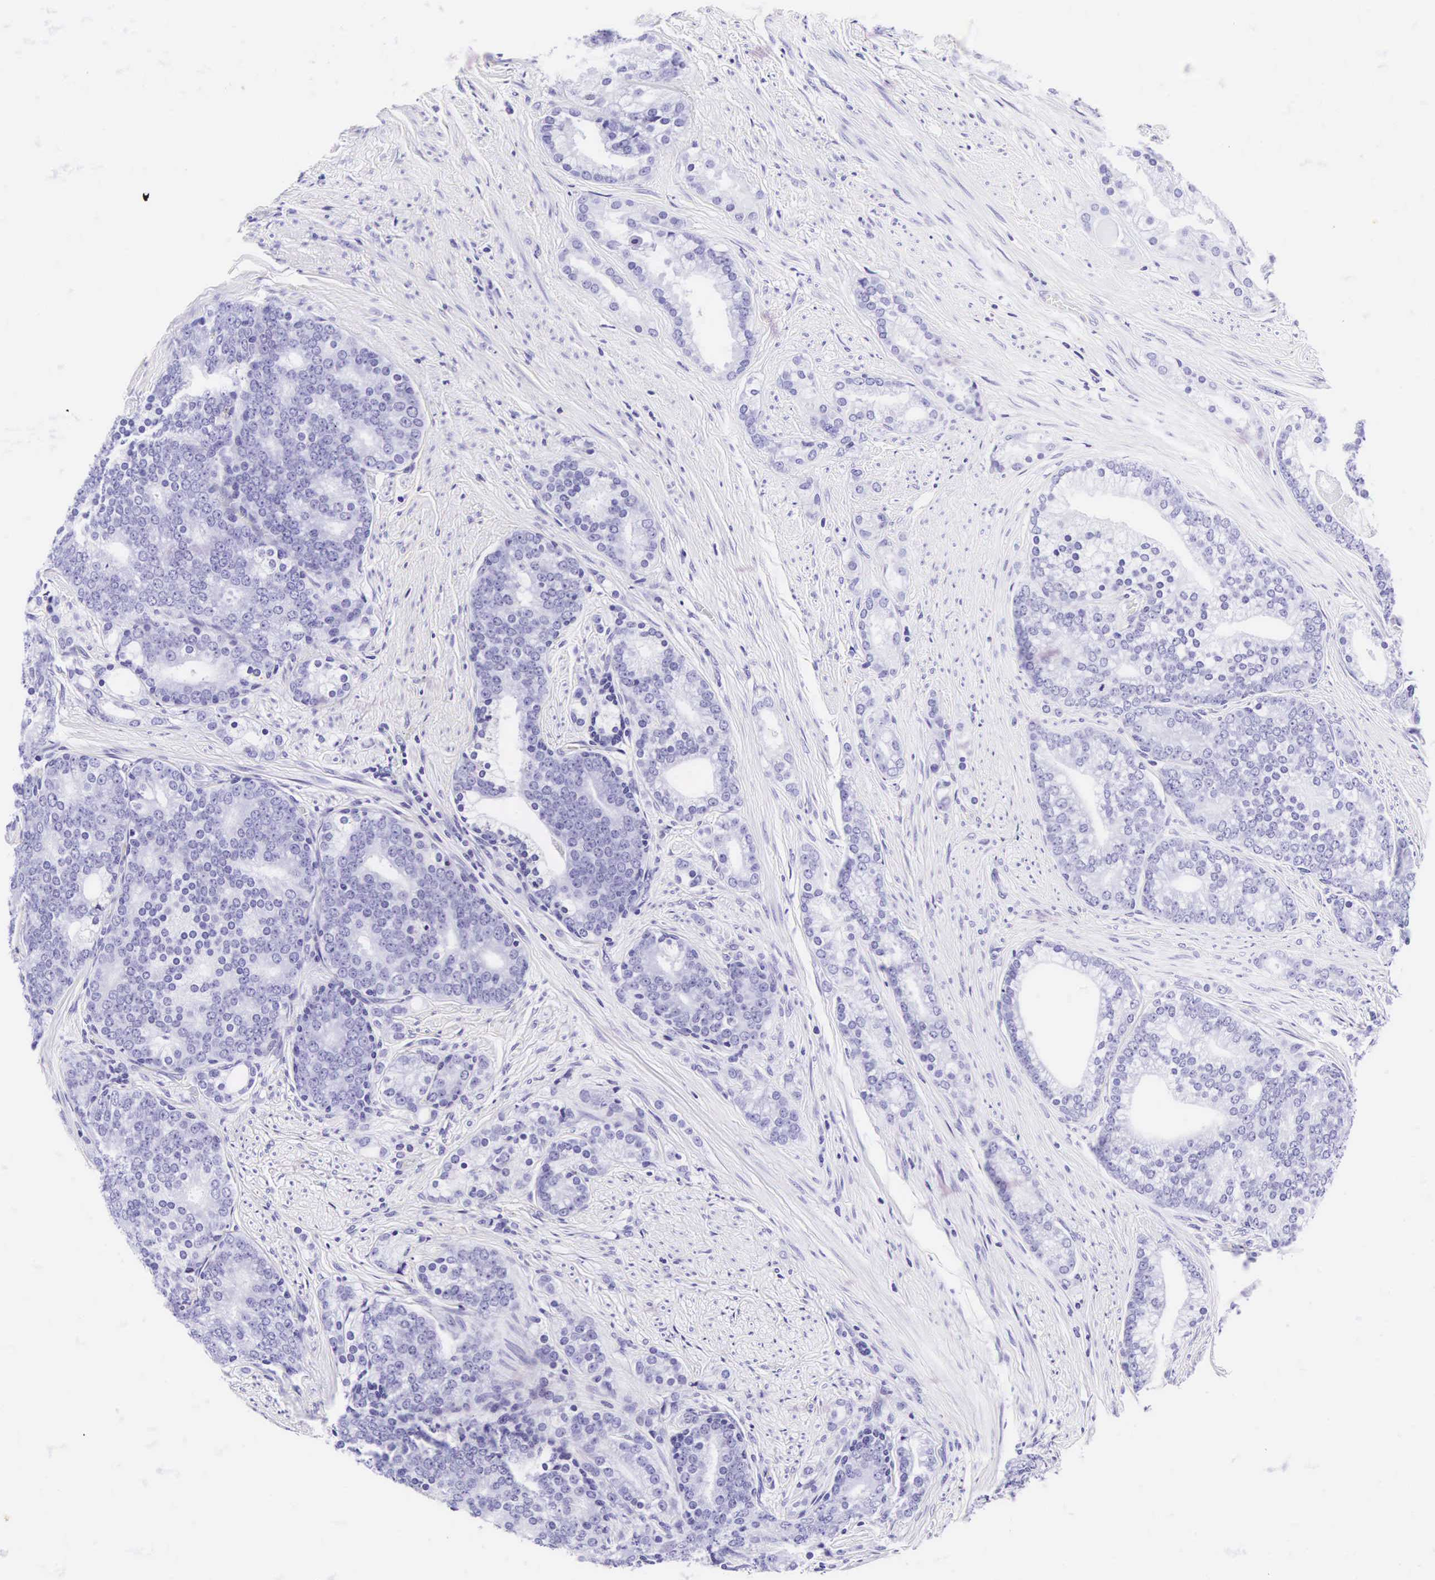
{"staining": {"intensity": "negative", "quantity": "none", "location": "none"}, "tissue": "prostate cancer", "cell_type": "Tumor cells", "image_type": "cancer", "snomed": [{"axis": "morphology", "description": "Adenocarcinoma, Low grade"}, {"axis": "topography", "description": "Prostate"}], "caption": "This is an IHC histopathology image of prostate cancer. There is no positivity in tumor cells.", "gene": "CD1A", "patient": {"sex": "male", "age": 71}}